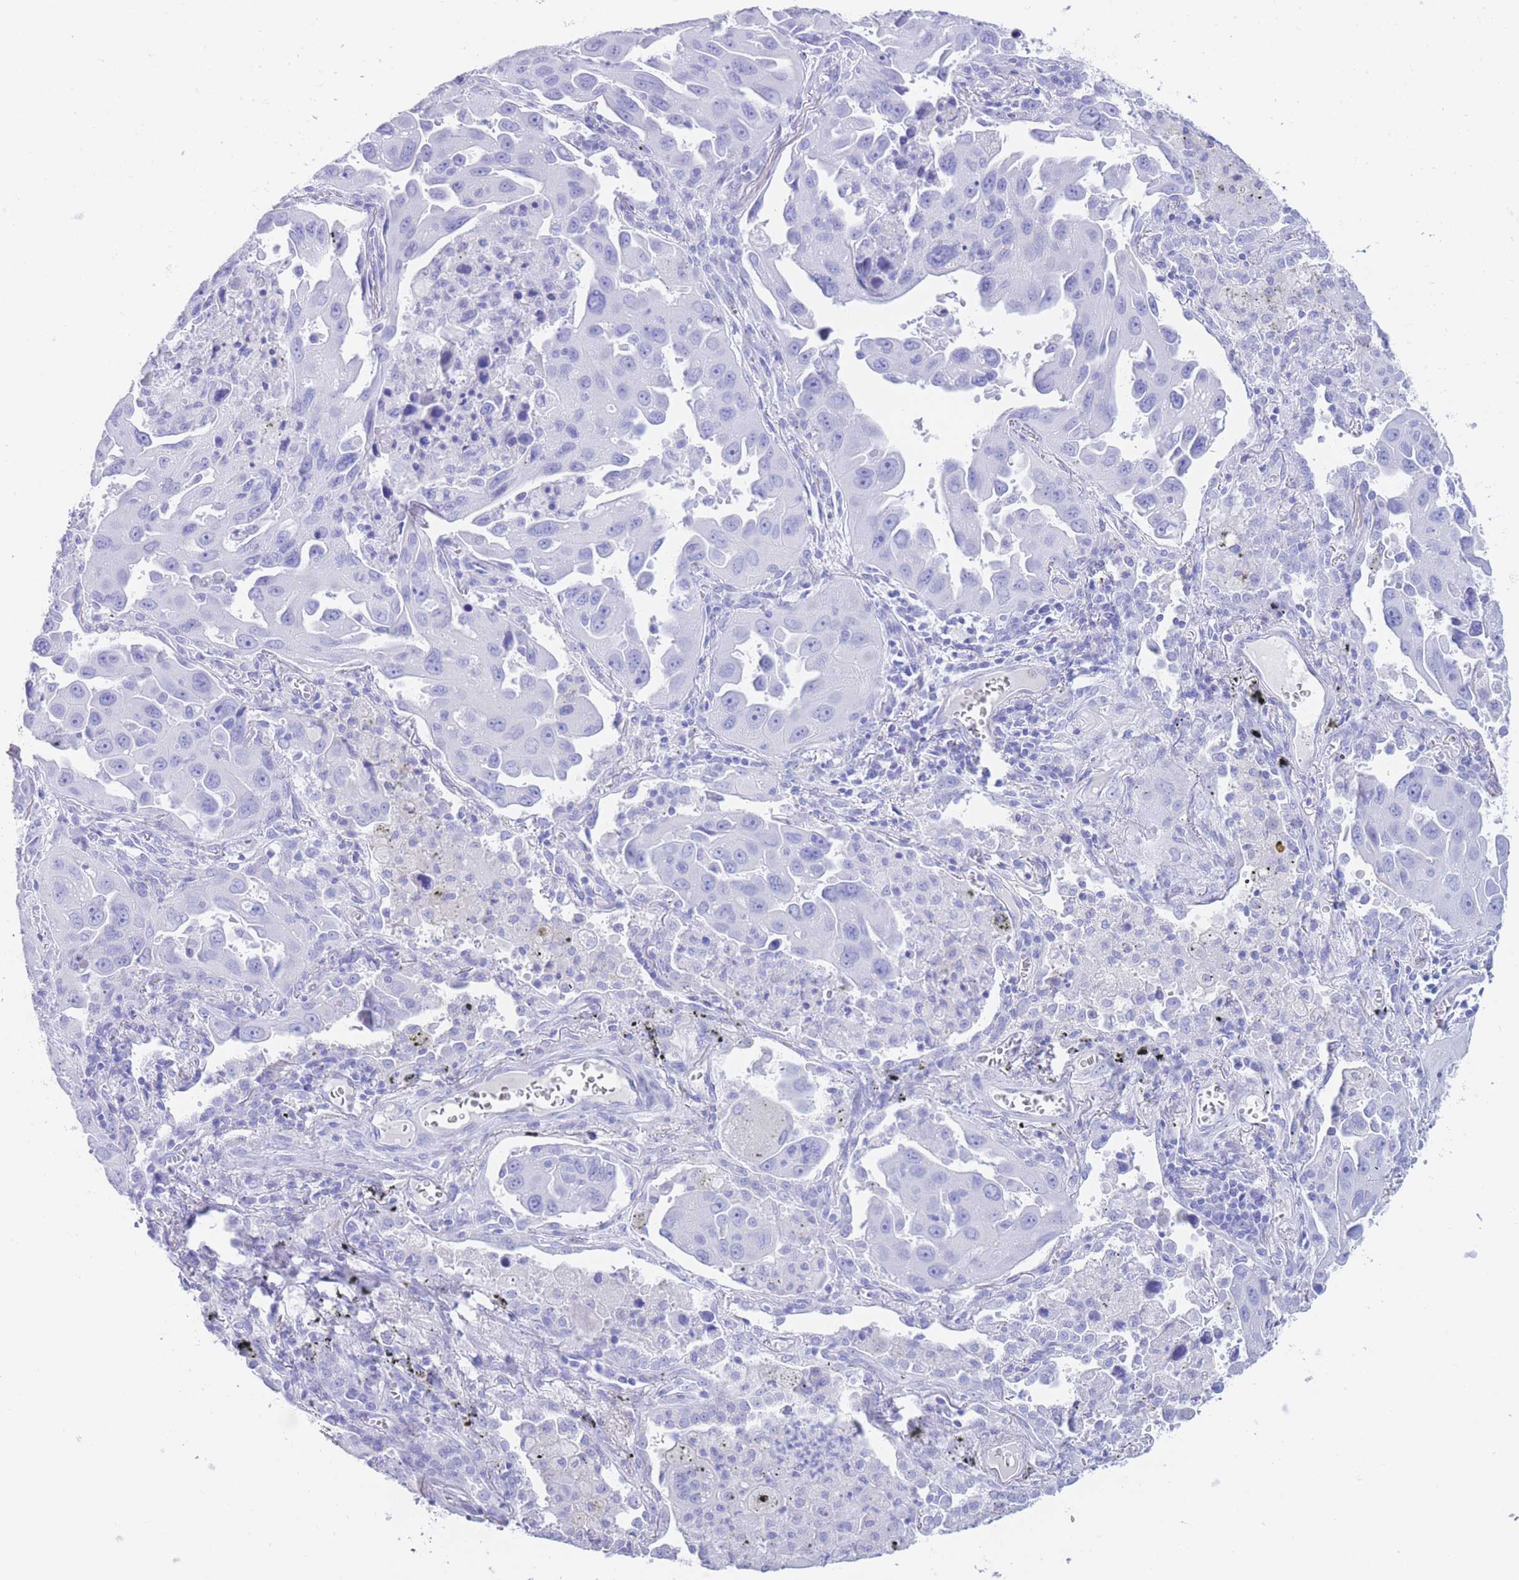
{"staining": {"intensity": "negative", "quantity": "none", "location": "none"}, "tissue": "lung cancer", "cell_type": "Tumor cells", "image_type": "cancer", "snomed": [{"axis": "morphology", "description": "Adenocarcinoma, NOS"}, {"axis": "topography", "description": "Lung"}], "caption": "Photomicrograph shows no significant protein positivity in tumor cells of lung adenocarcinoma.", "gene": "SLCO1B3", "patient": {"sex": "male", "age": 66}}